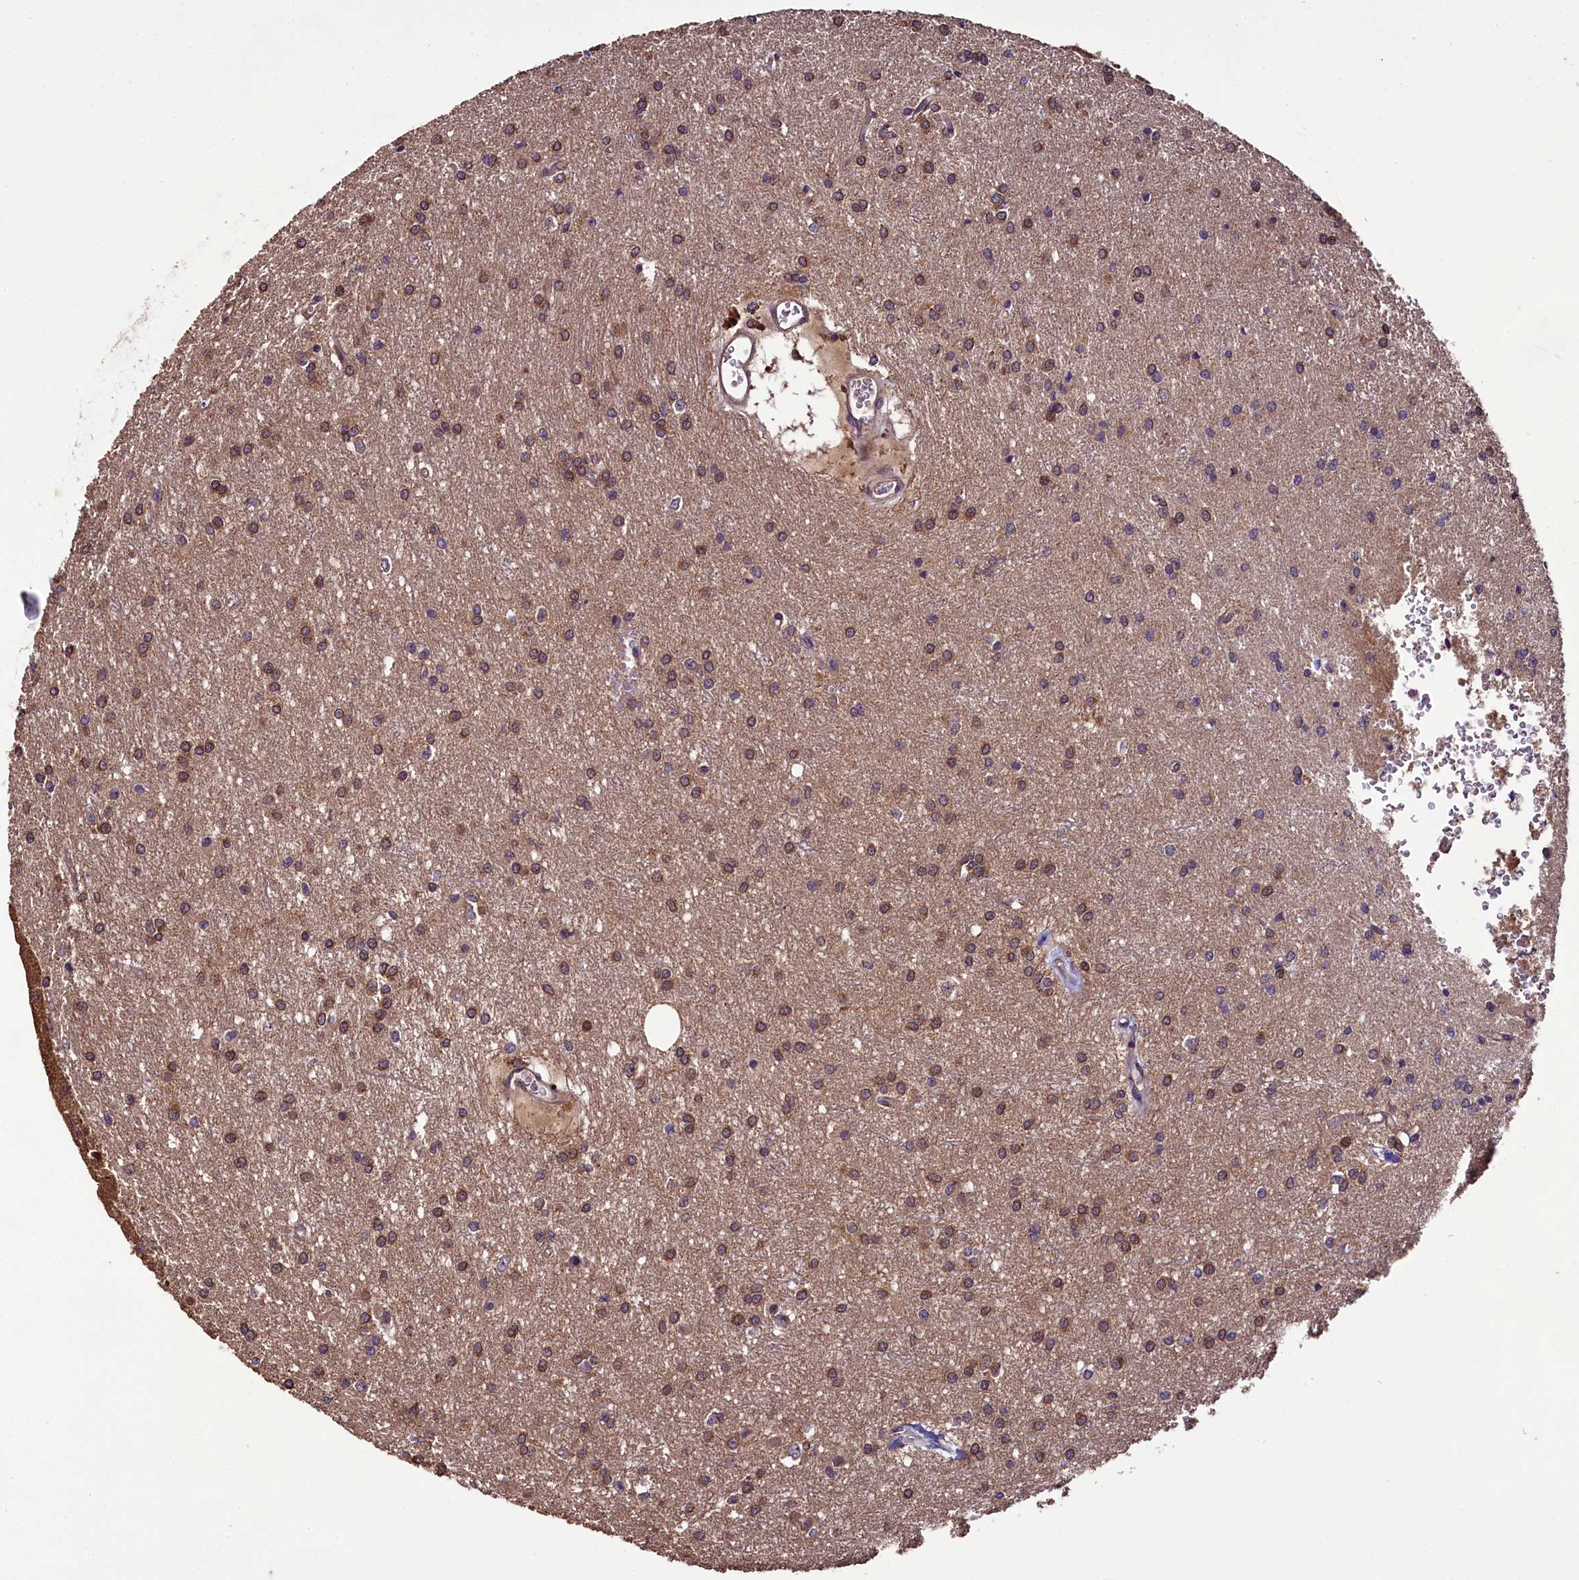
{"staining": {"intensity": "moderate", "quantity": "25%-75%", "location": "cytoplasmic/membranous"}, "tissue": "glioma", "cell_type": "Tumor cells", "image_type": "cancer", "snomed": [{"axis": "morphology", "description": "Glioma, malignant, High grade"}, {"axis": "topography", "description": "Brain"}], "caption": "Human malignant high-grade glioma stained with a brown dye displays moderate cytoplasmic/membranous positive expression in approximately 25%-75% of tumor cells.", "gene": "RPUSD2", "patient": {"sex": "female", "age": 50}}